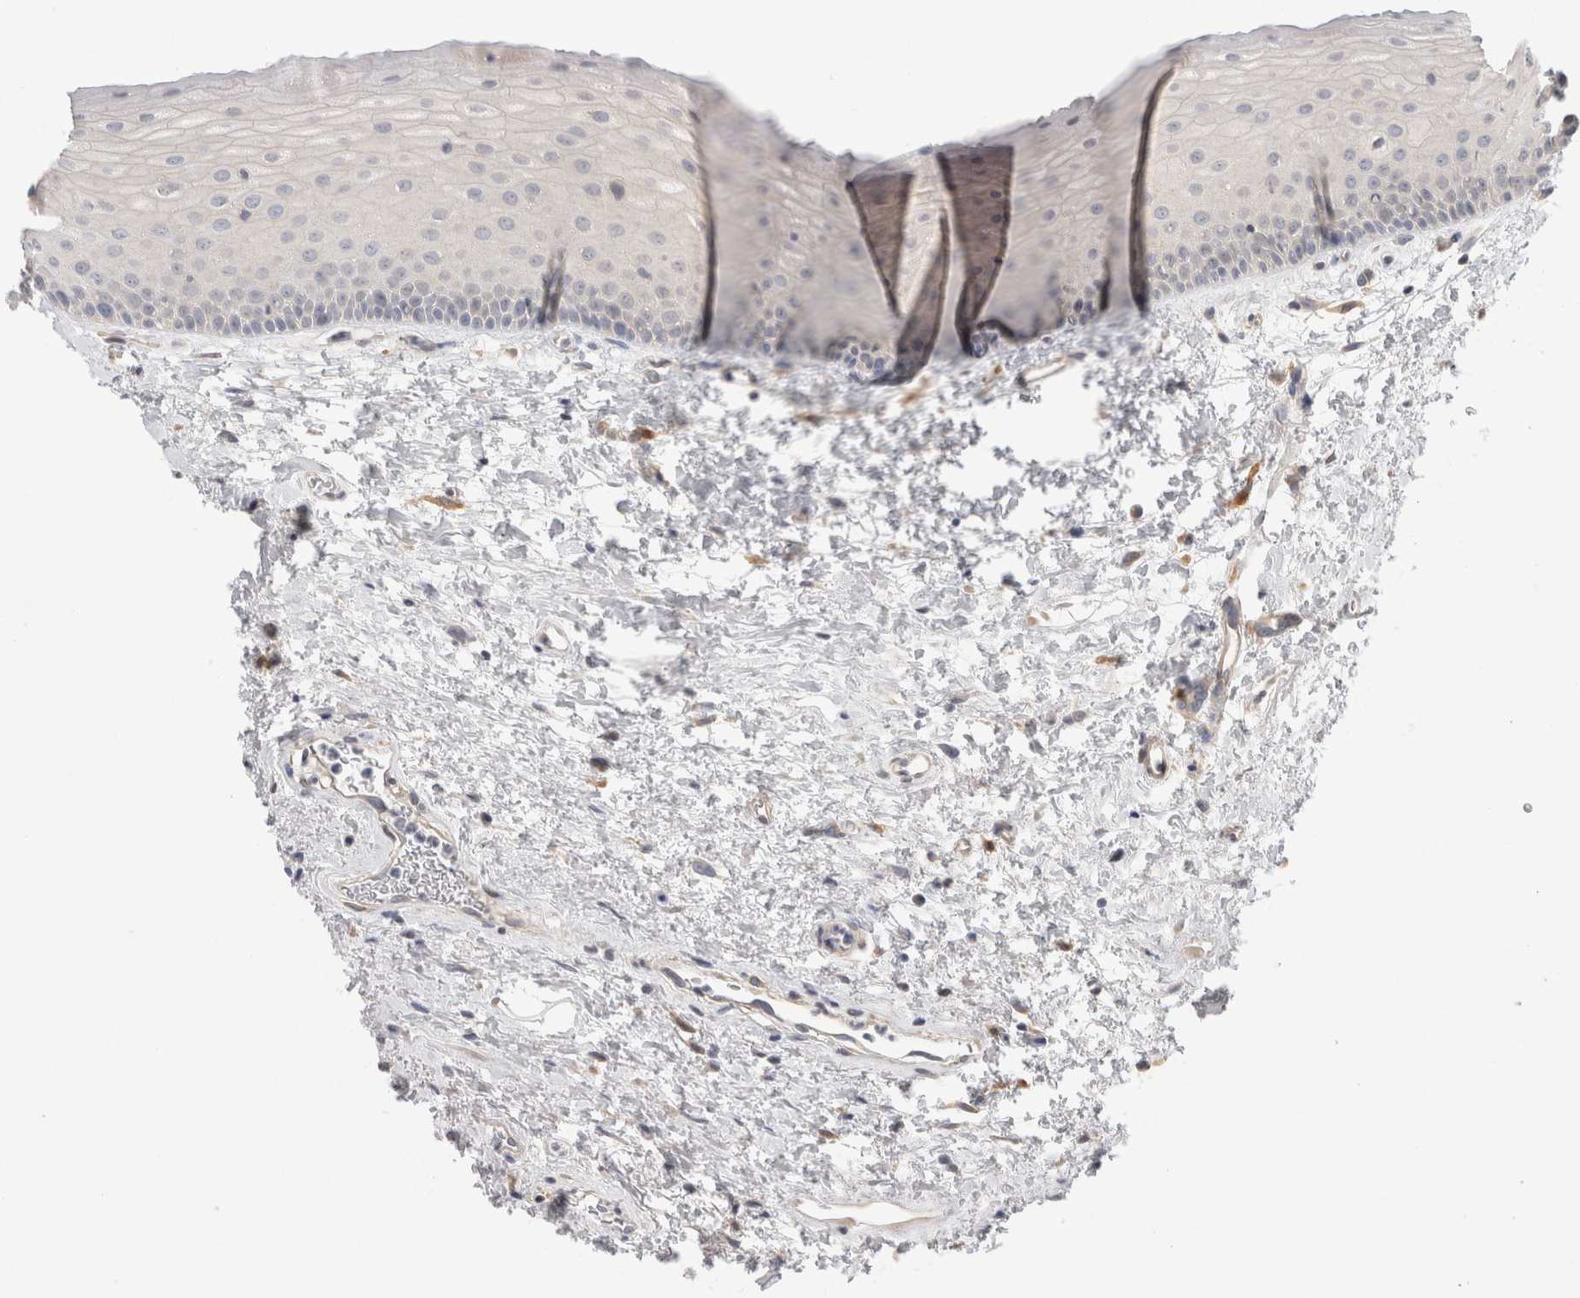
{"staining": {"intensity": "negative", "quantity": "none", "location": "none"}, "tissue": "oral mucosa", "cell_type": "Squamous epithelial cells", "image_type": "normal", "snomed": [{"axis": "morphology", "description": "Normal tissue, NOS"}, {"axis": "topography", "description": "Oral tissue"}], "caption": "DAB immunohistochemical staining of benign oral mucosa reveals no significant positivity in squamous epithelial cells.", "gene": "SYTL5", "patient": {"sex": "female", "age": 76}}